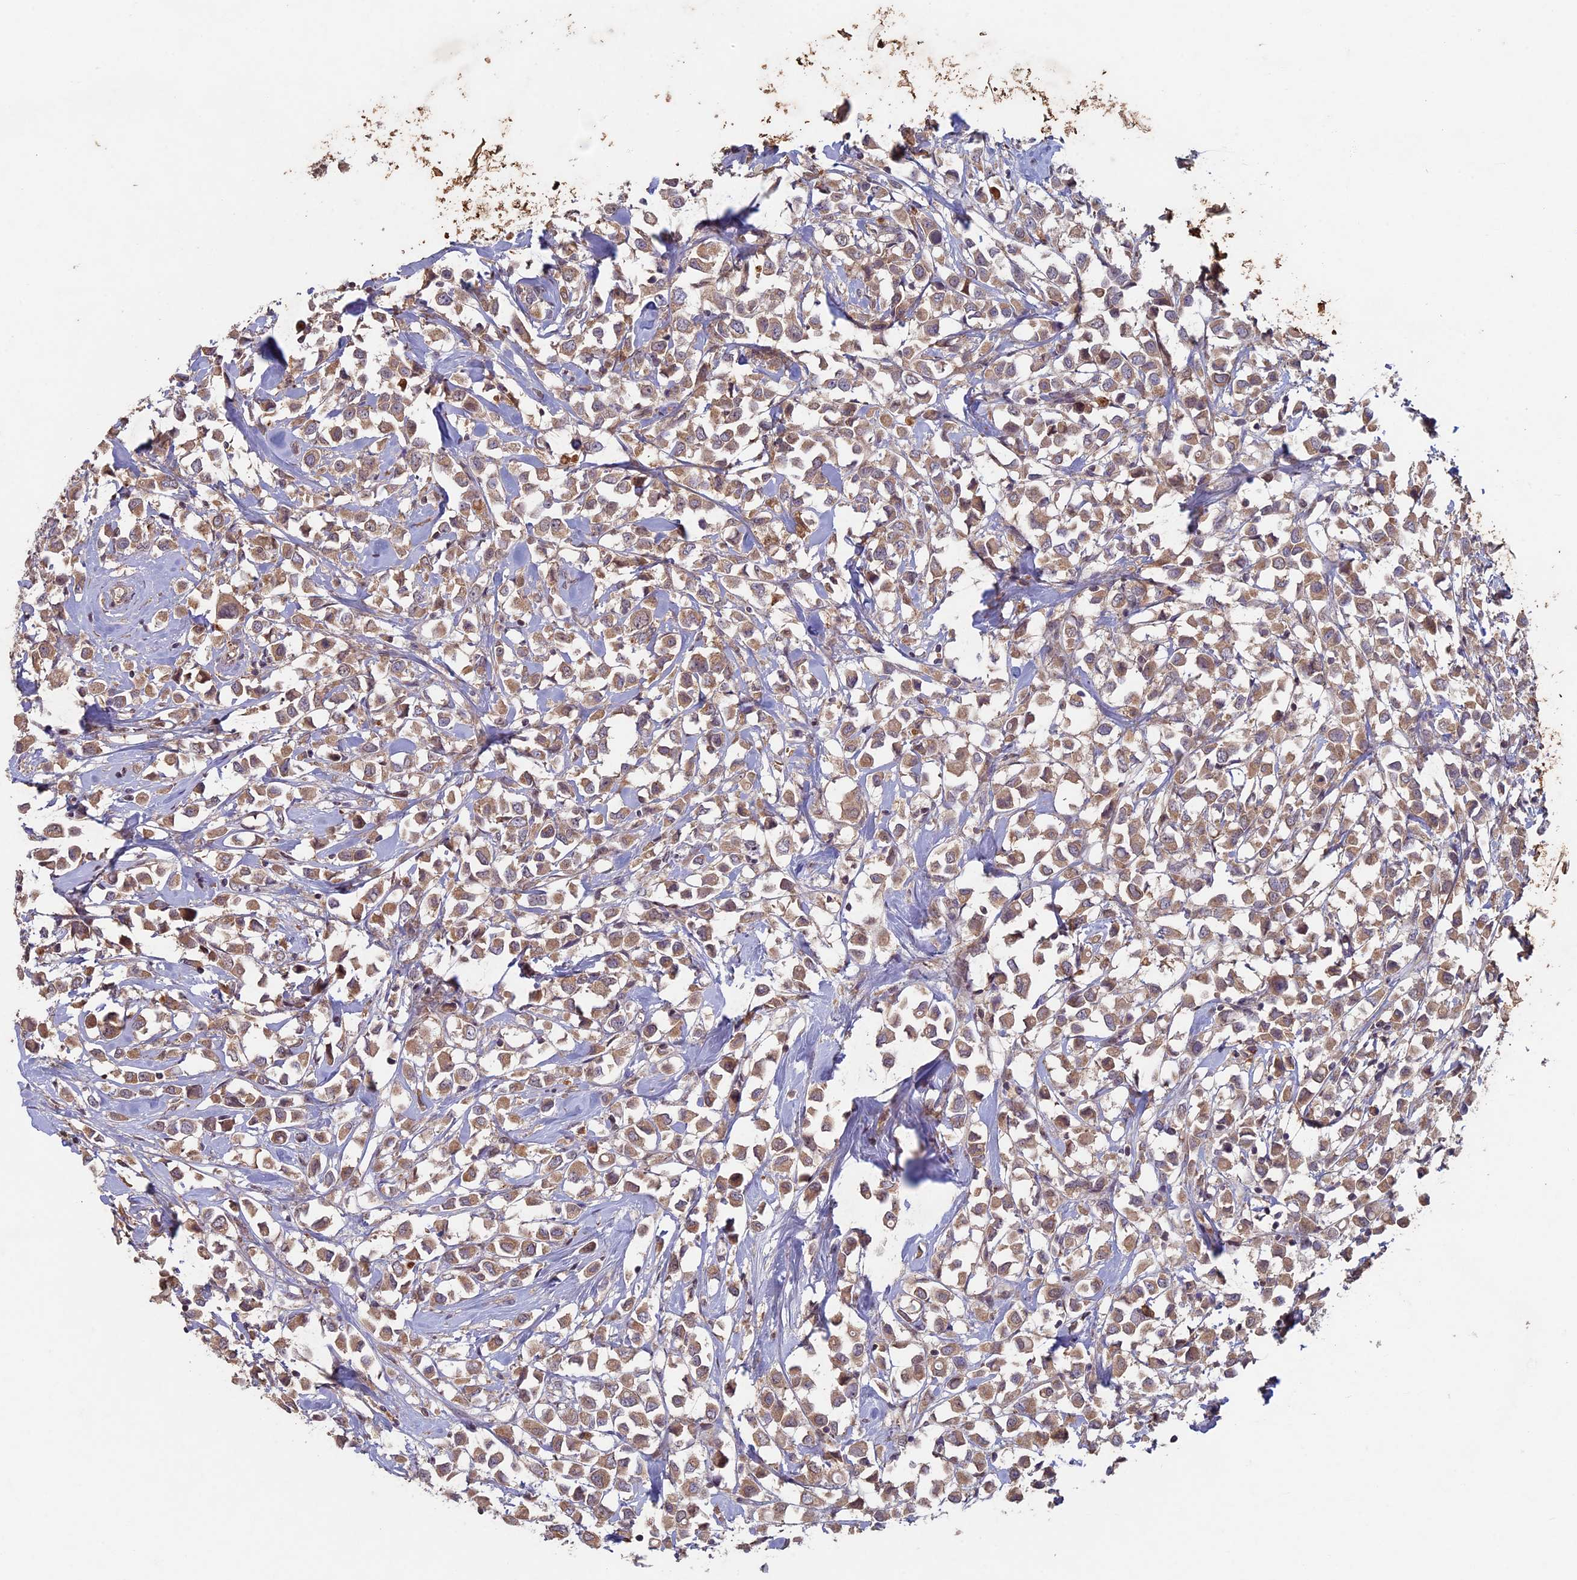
{"staining": {"intensity": "moderate", "quantity": ">75%", "location": "cytoplasmic/membranous"}, "tissue": "breast cancer", "cell_type": "Tumor cells", "image_type": "cancer", "snomed": [{"axis": "morphology", "description": "Duct carcinoma"}, {"axis": "topography", "description": "Breast"}], "caption": "A photomicrograph showing moderate cytoplasmic/membranous staining in approximately >75% of tumor cells in breast cancer, as visualized by brown immunohistochemical staining.", "gene": "RCCD1", "patient": {"sex": "female", "age": 61}}